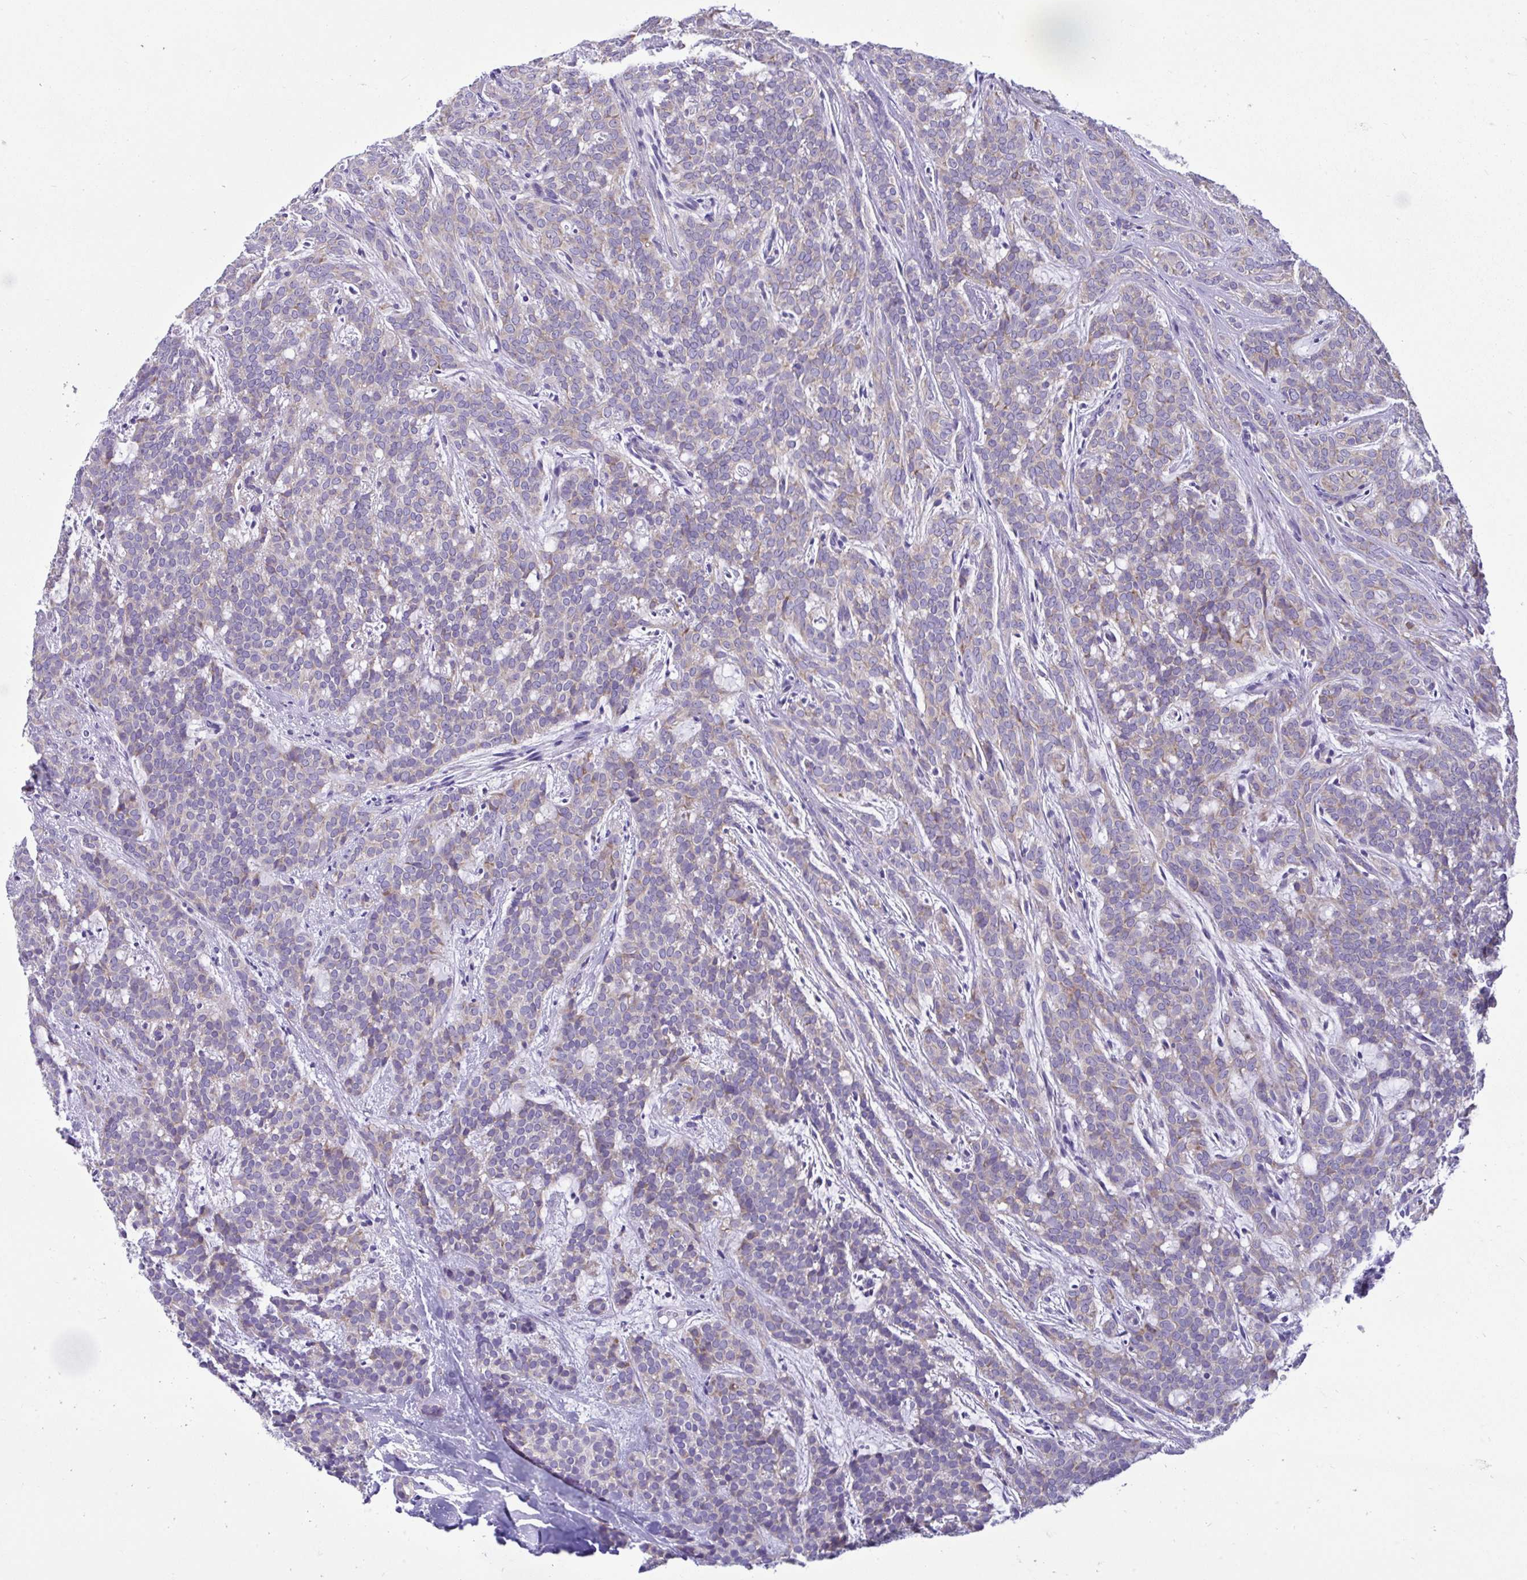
{"staining": {"intensity": "weak", "quantity": "<25%", "location": "cytoplasmic/membranous"}, "tissue": "head and neck cancer", "cell_type": "Tumor cells", "image_type": "cancer", "snomed": [{"axis": "morphology", "description": "Normal tissue, NOS"}, {"axis": "morphology", "description": "Adenocarcinoma, NOS"}, {"axis": "topography", "description": "Oral tissue"}, {"axis": "topography", "description": "Head-Neck"}], "caption": "Immunohistochemical staining of adenocarcinoma (head and neck) reveals no significant staining in tumor cells.", "gene": "RPL7", "patient": {"sex": "female", "age": 57}}